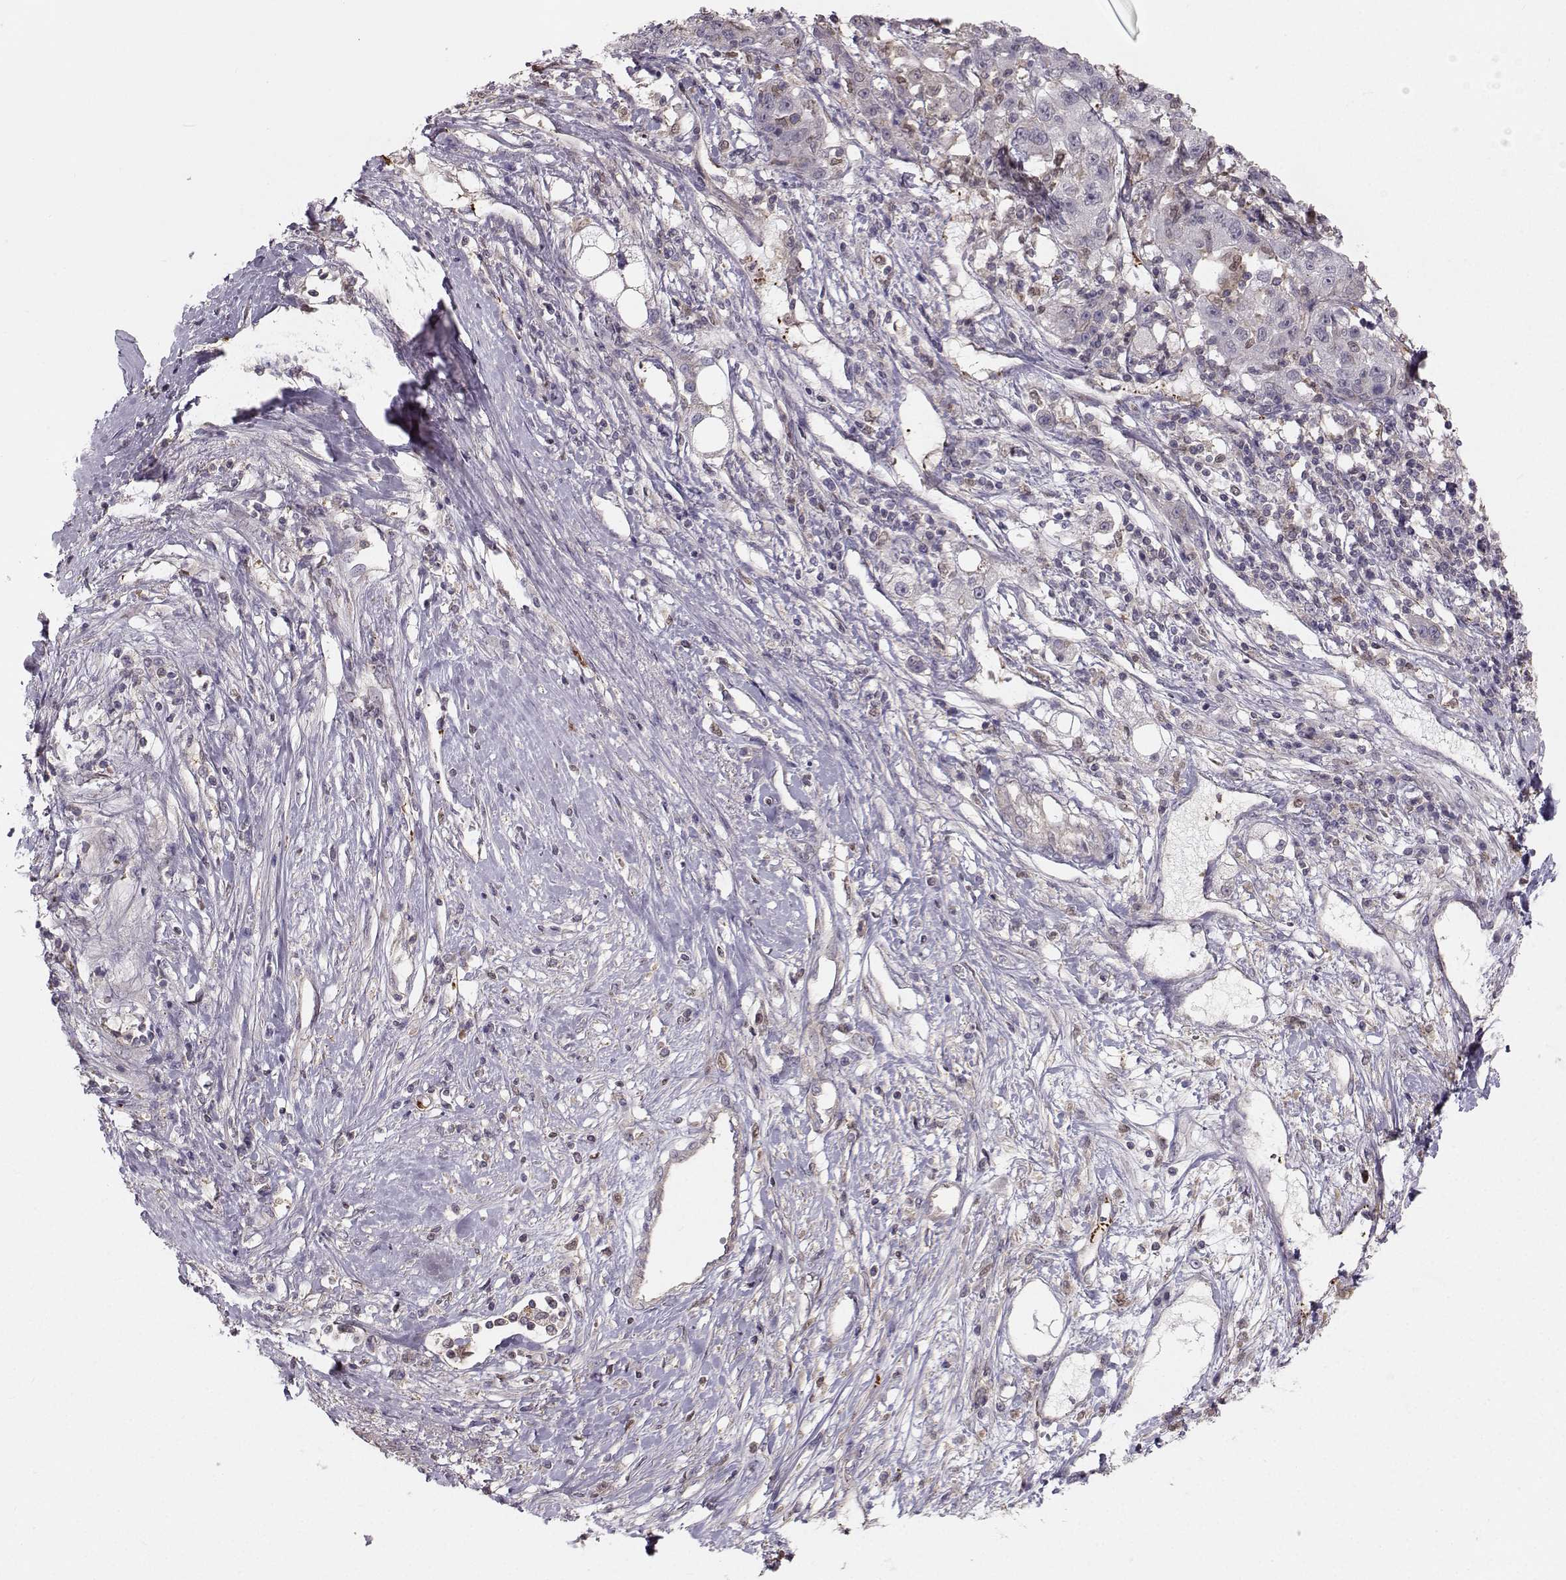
{"staining": {"intensity": "negative", "quantity": "none", "location": "none"}, "tissue": "liver cancer", "cell_type": "Tumor cells", "image_type": "cancer", "snomed": [{"axis": "morphology", "description": "Adenocarcinoma, NOS"}, {"axis": "morphology", "description": "Cholangiocarcinoma"}, {"axis": "topography", "description": "Liver"}], "caption": "Liver cholangiocarcinoma stained for a protein using immunohistochemistry exhibits no staining tumor cells.", "gene": "ASB16", "patient": {"sex": "male", "age": 64}}